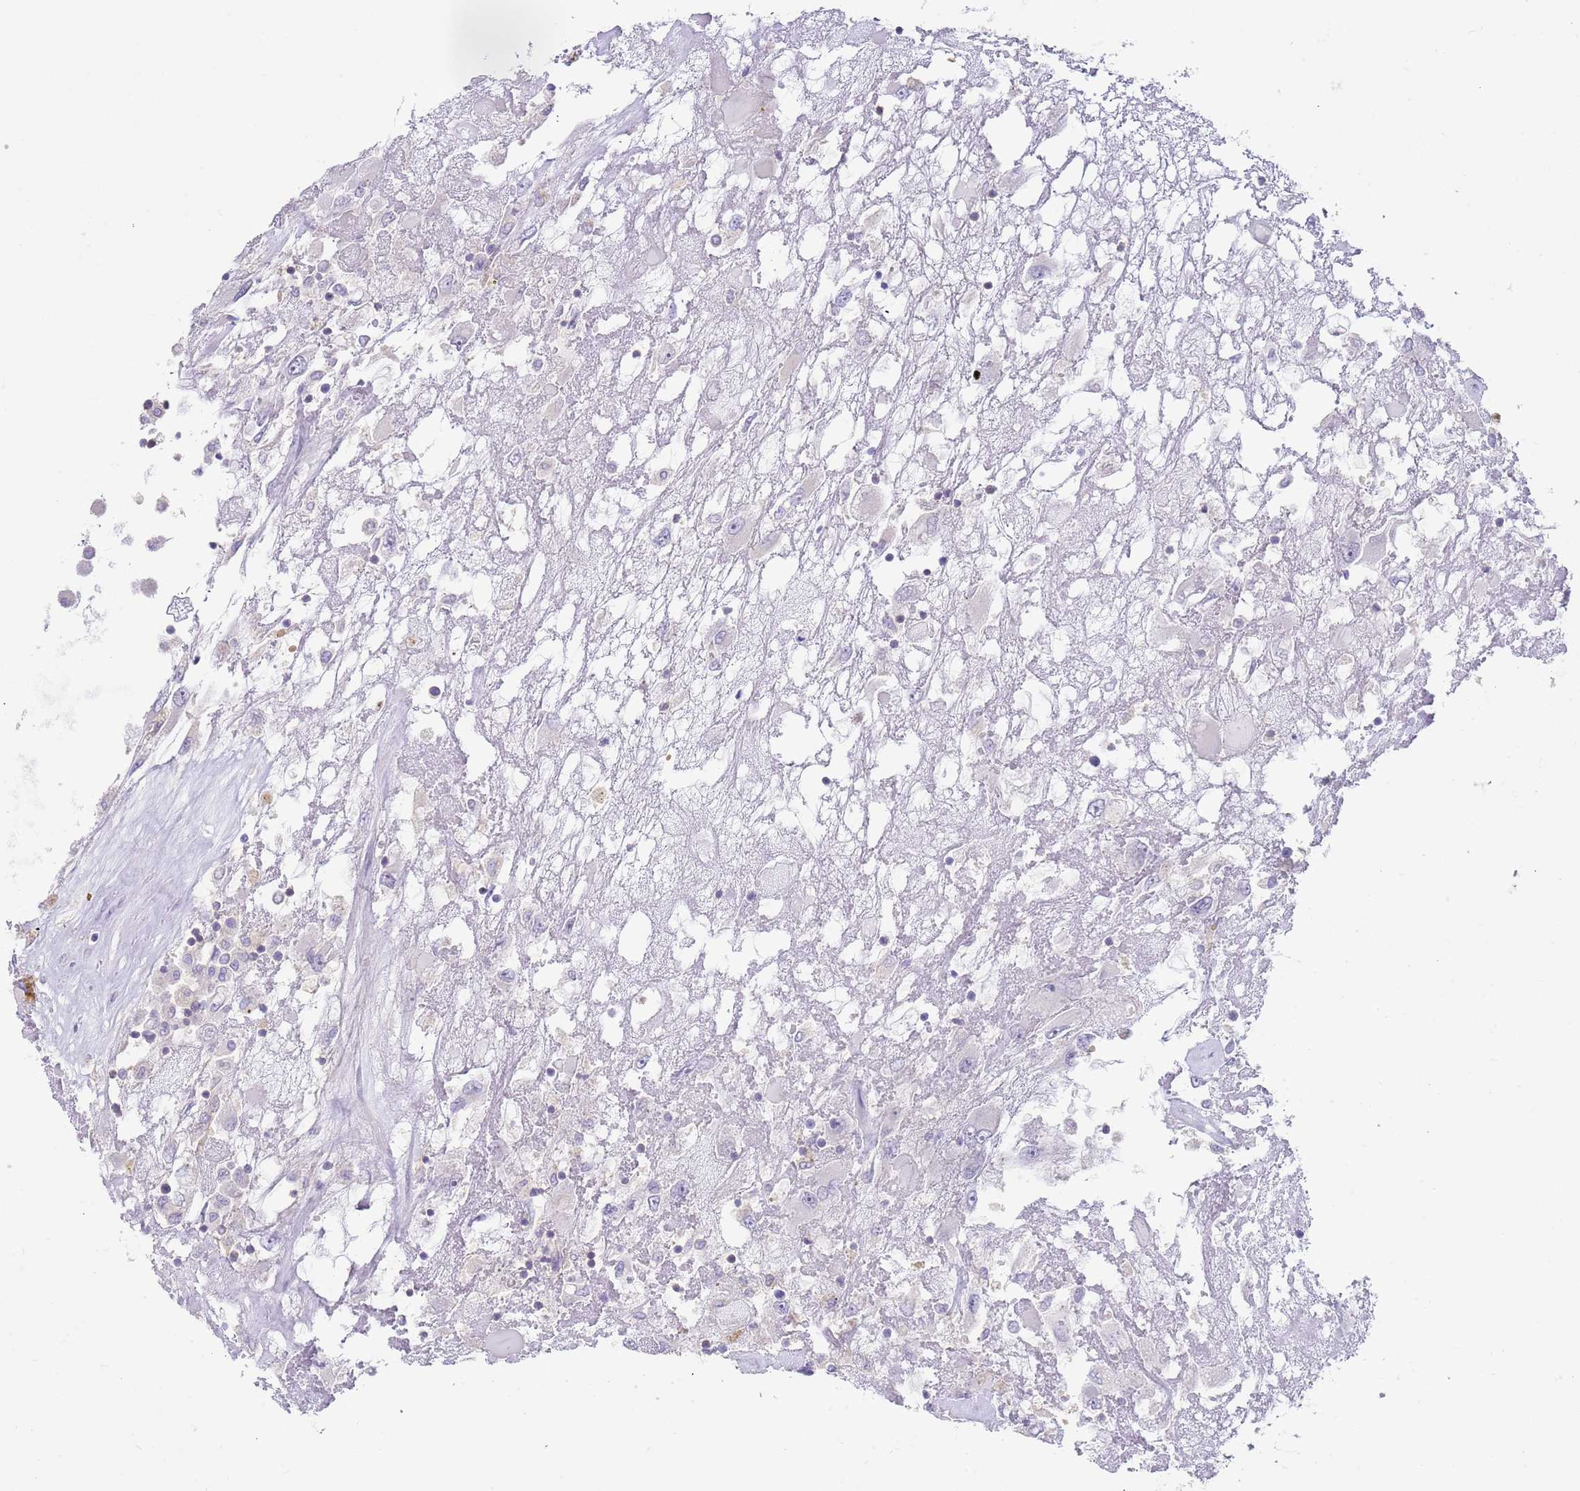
{"staining": {"intensity": "negative", "quantity": "none", "location": "none"}, "tissue": "renal cancer", "cell_type": "Tumor cells", "image_type": "cancer", "snomed": [{"axis": "morphology", "description": "Adenocarcinoma, NOS"}, {"axis": "topography", "description": "Kidney"}], "caption": "Renal cancer was stained to show a protein in brown. There is no significant expression in tumor cells. (Stains: DAB IHC with hematoxylin counter stain, Microscopy: brightfield microscopy at high magnification).", "gene": "ZNF14", "patient": {"sex": "female", "age": 52}}